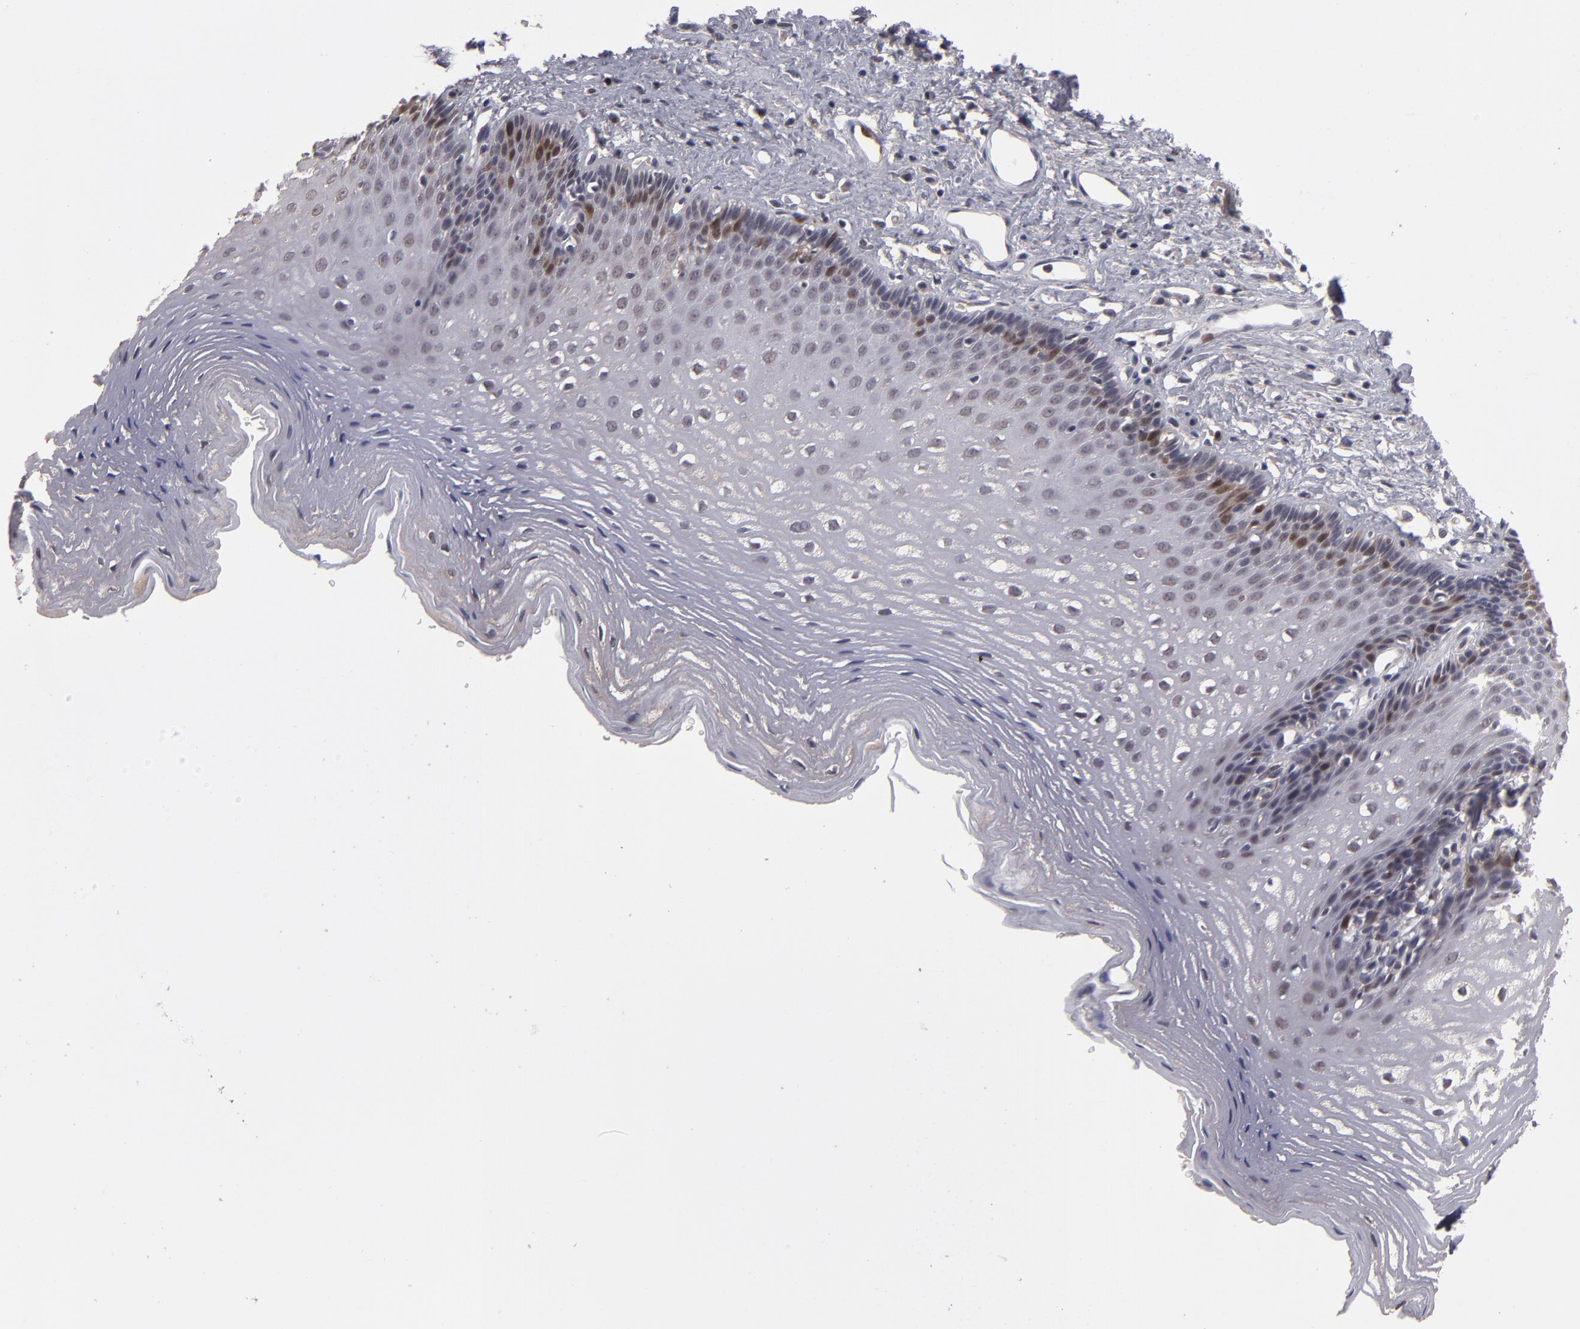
{"staining": {"intensity": "moderate", "quantity": "<25%", "location": "nuclear"}, "tissue": "esophagus", "cell_type": "Squamous epithelial cells", "image_type": "normal", "snomed": [{"axis": "morphology", "description": "Normal tissue, NOS"}, {"axis": "topography", "description": "Esophagus"}], "caption": "Esophagus stained with a protein marker exhibits moderate staining in squamous epithelial cells.", "gene": "TYMS", "patient": {"sex": "female", "age": 70}}